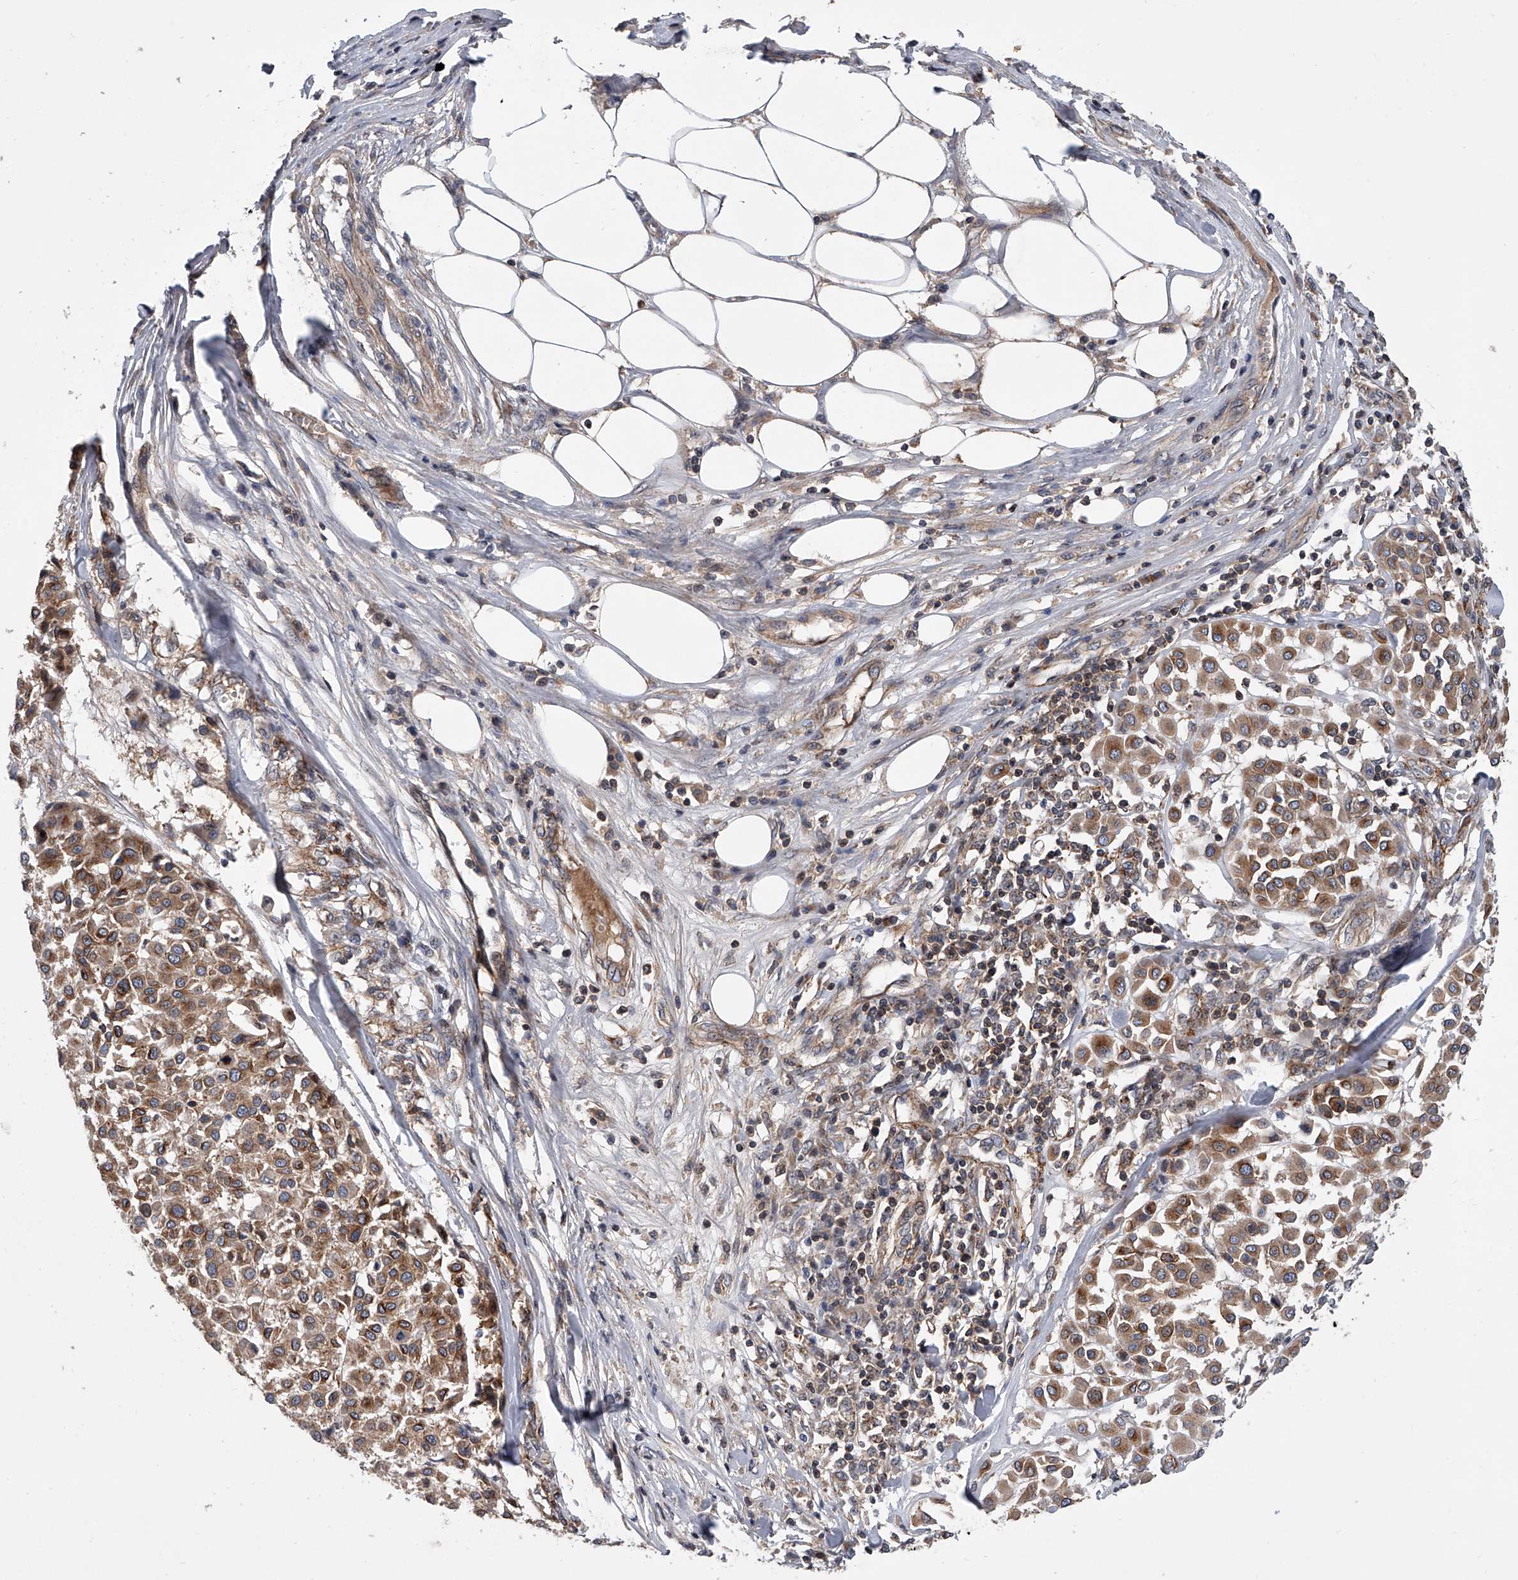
{"staining": {"intensity": "moderate", "quantity": ">75%", "location": "cytoplasmic/membranous"}, "tissue": "melanoma", "cell_type": "Tumor cells", "image_type": "cancer", "snomed": [{"axis": "morphology", "description": "Malignant melanoma, Metastatic site"}, {"axis": "topography", "description": "Soft tissue"}], "caption": "IHC image of neoplastic tissue: malignant melanoma (metastatic site) stained using IHC exhibits medium levels of moderate protein expression localized specifically in the cytoplasmic/membranous of tumor cells, appearing as a cytoplasmic/membranous brown color.", "gene": "USP47", "patient": {"sex": "male", "age": 41}}